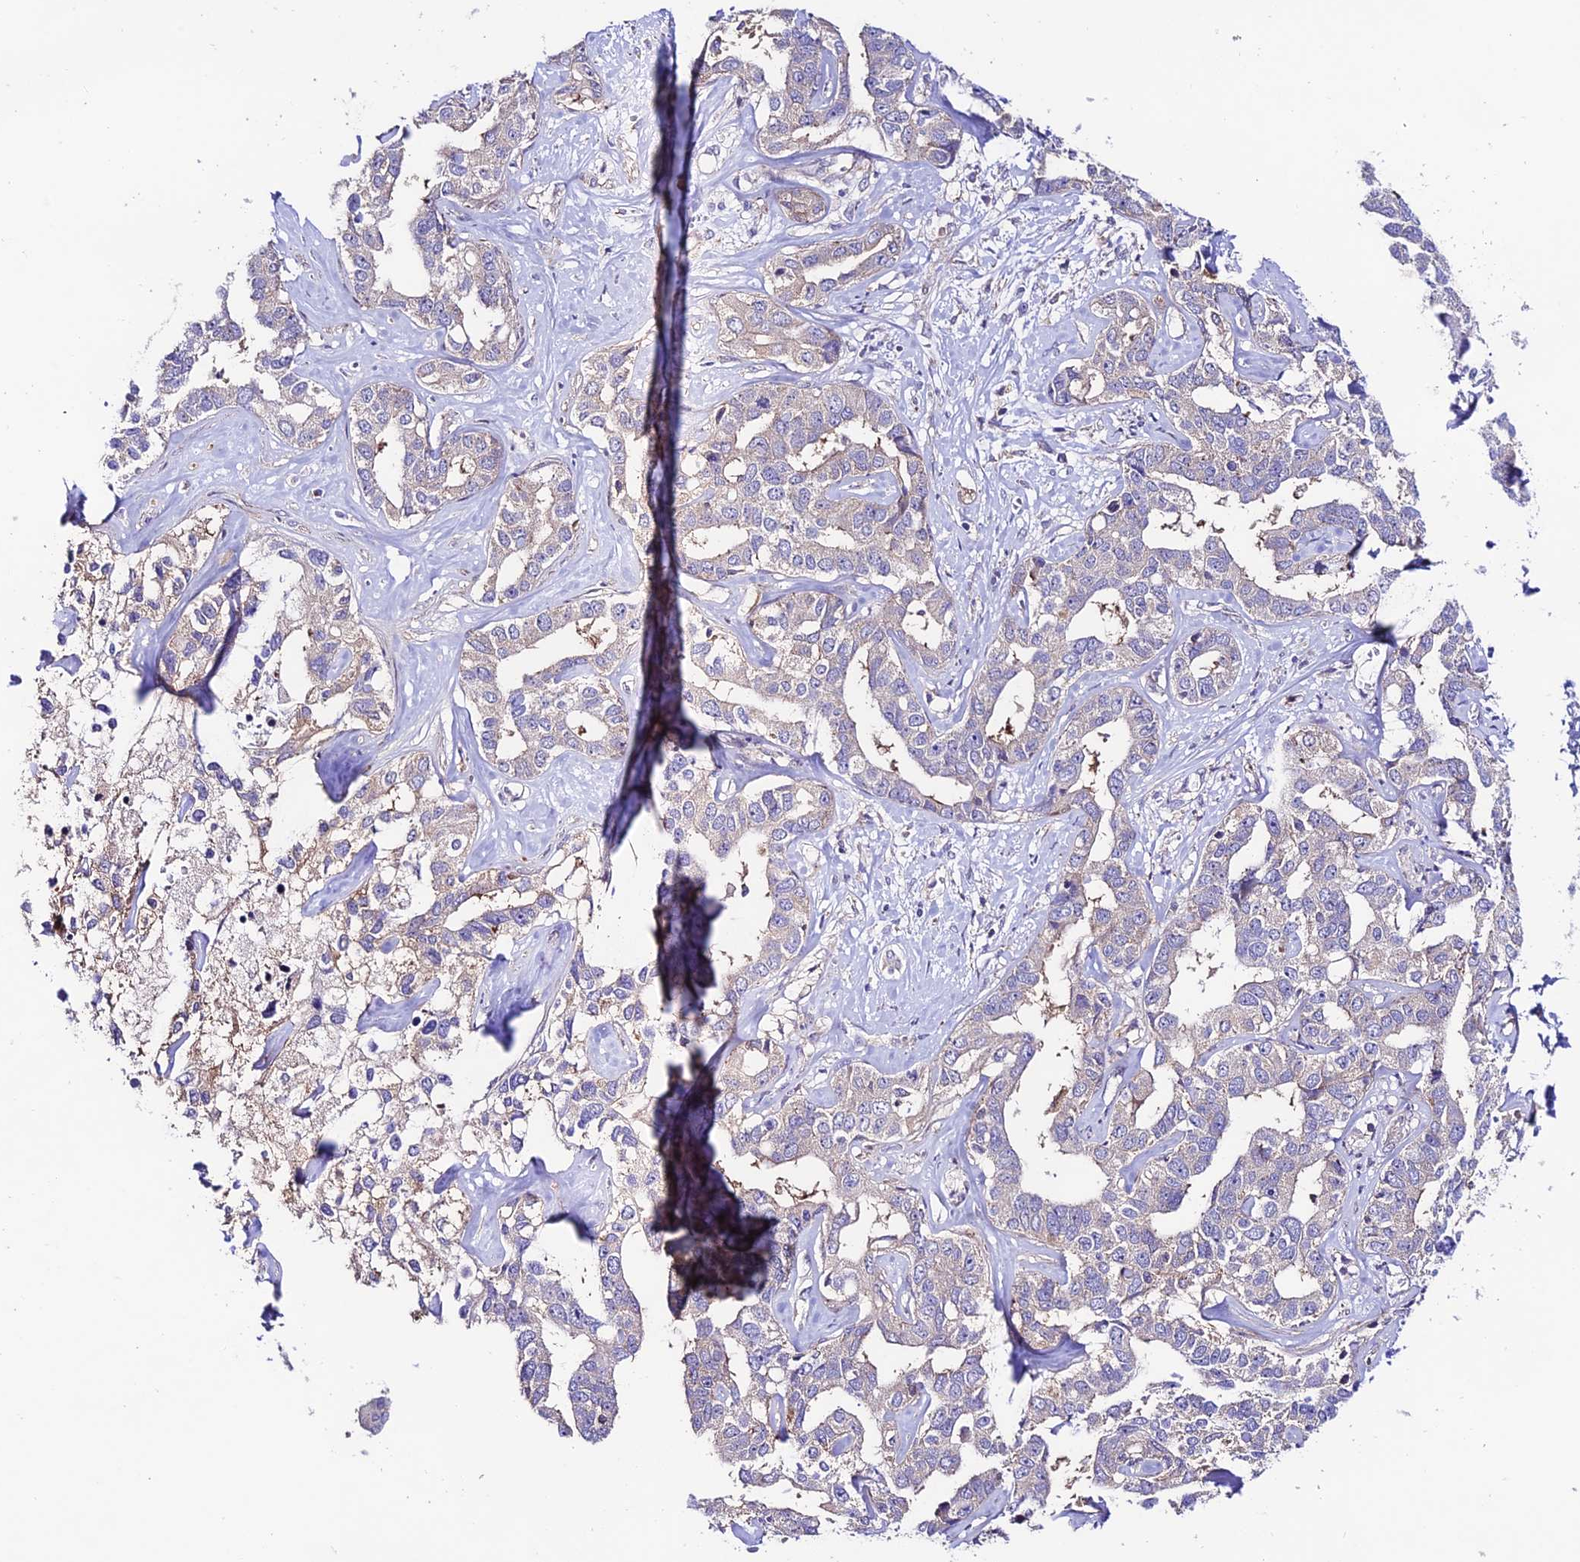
{"staining": {"intensity": "weak", "quantity": "<25%", "location": "cytoplasmic/membranous"}, "tissue": "liver cancer", "cell_type": "Tumor cells", "image_type": "cancer", "snomed": [{"axis": "morphology", "description": "Cholangiocarcinoma"}, {"axis": "topography", "description": "Liver"}], "caption": "Immunohistochemical staining of human liver cholangiocarcinoma exhibits no significant positivity in tumor cells. (DAB (3,3'-diaminobenzidine) IHC, high magnification).", "gene": "BRME1", "patient": {"sex": "male", "age": 59}}